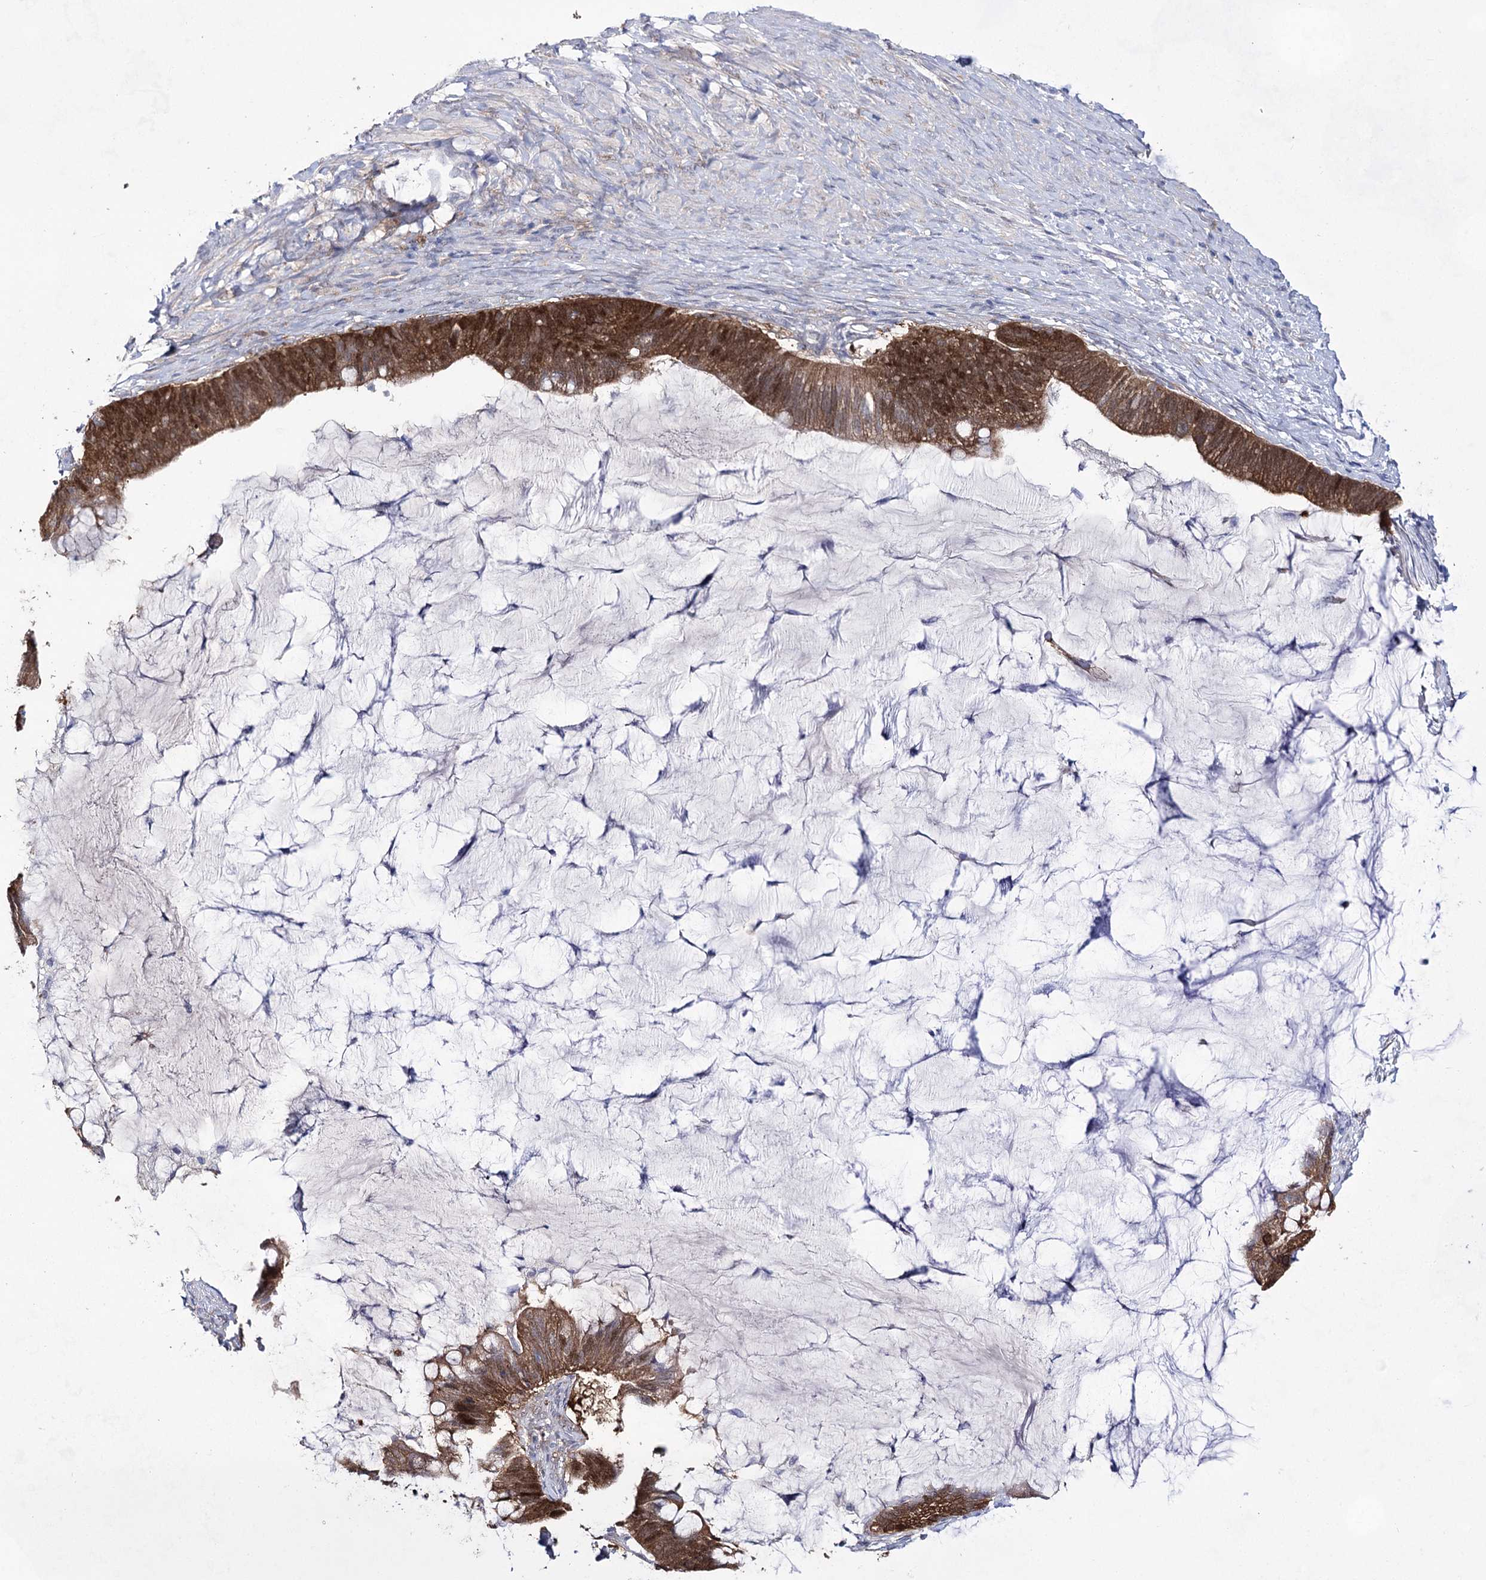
{"staining": {"intensity": "strong", "quantity": ">75%", "location": "cytoplasmic/membranous,nuclear"}, "tissue": "ovarian cancer", "cell_type": "Tumor cells", "image_type": "cancer", "snomed": [{"axis": "morphology", "description": "Cystadenocarcinoma, mucinous, NOS"}, {"axis": "topography", "description": "Ovary"}], "caption": "This photomicrograph displays ovarian mucinous cystadenocarcinoma stained with immunohistochemistry (IHC) to label a protein in brown. The cytoplasmic/membranous and nuclear of tumor cells show strong positivity for the protein. Nuclei are counter-stained blue.", "gene": "UGDH", "patient": {"sex": "female", "age": 61}}